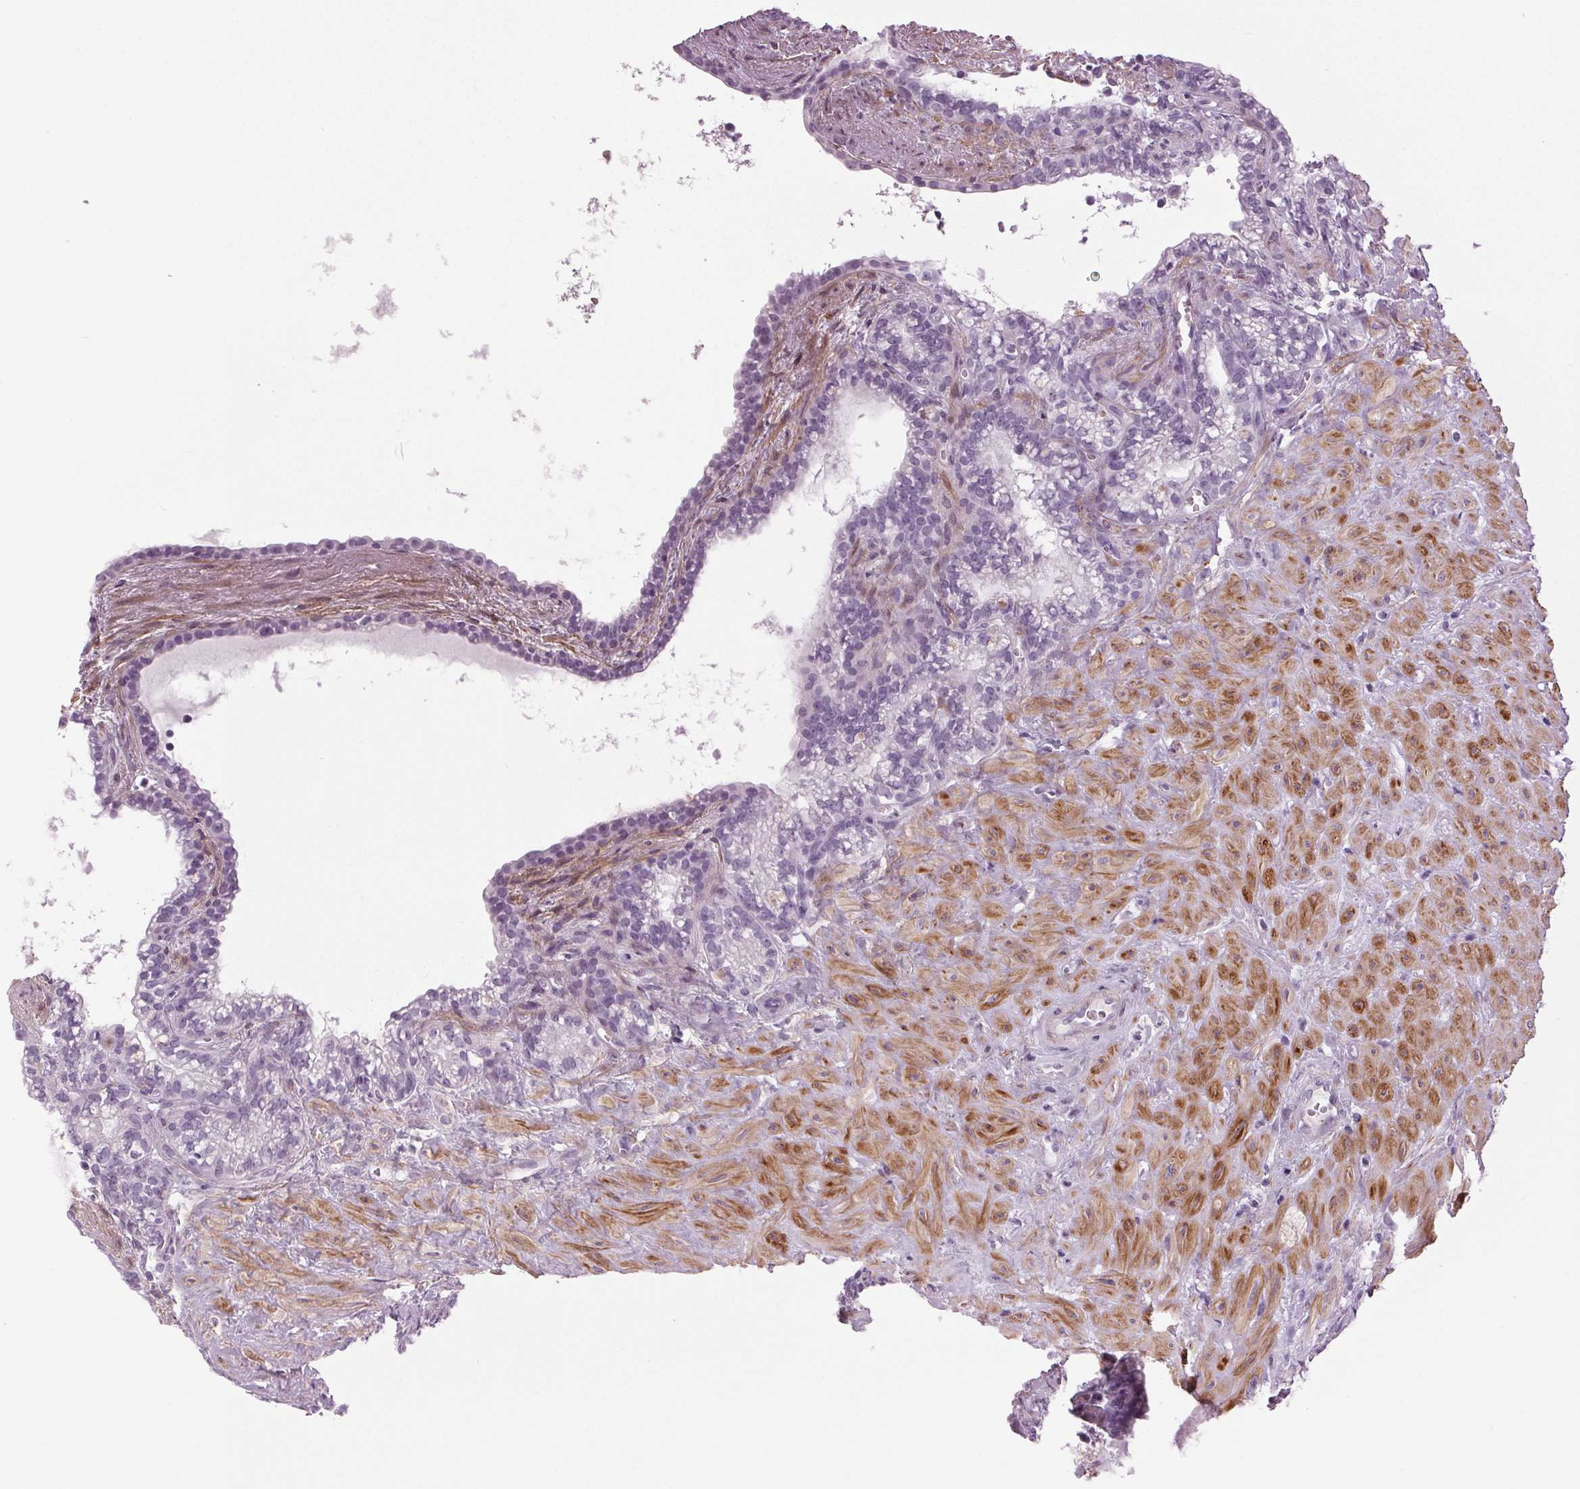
{"staining": {"intensity": "negative", "quantity": "none", "location": "none"}, "tissue": "seminal vesicle", "cell_type": "Glandular cells", "image_type": "normal", "snomed": [{"axis": "morphology", "description": "Normal tissue, NOS"}, {"axis": "topography", "description": "Seminal veicle"}], "caption": "A high-resolution photomicrograph shows IHC staining of unremarkable seminal vesicle, which demonstrates no significant expression in glandular cells.", "gene": "DNAH12", "patient": {"sex": "male", "age": 76}}